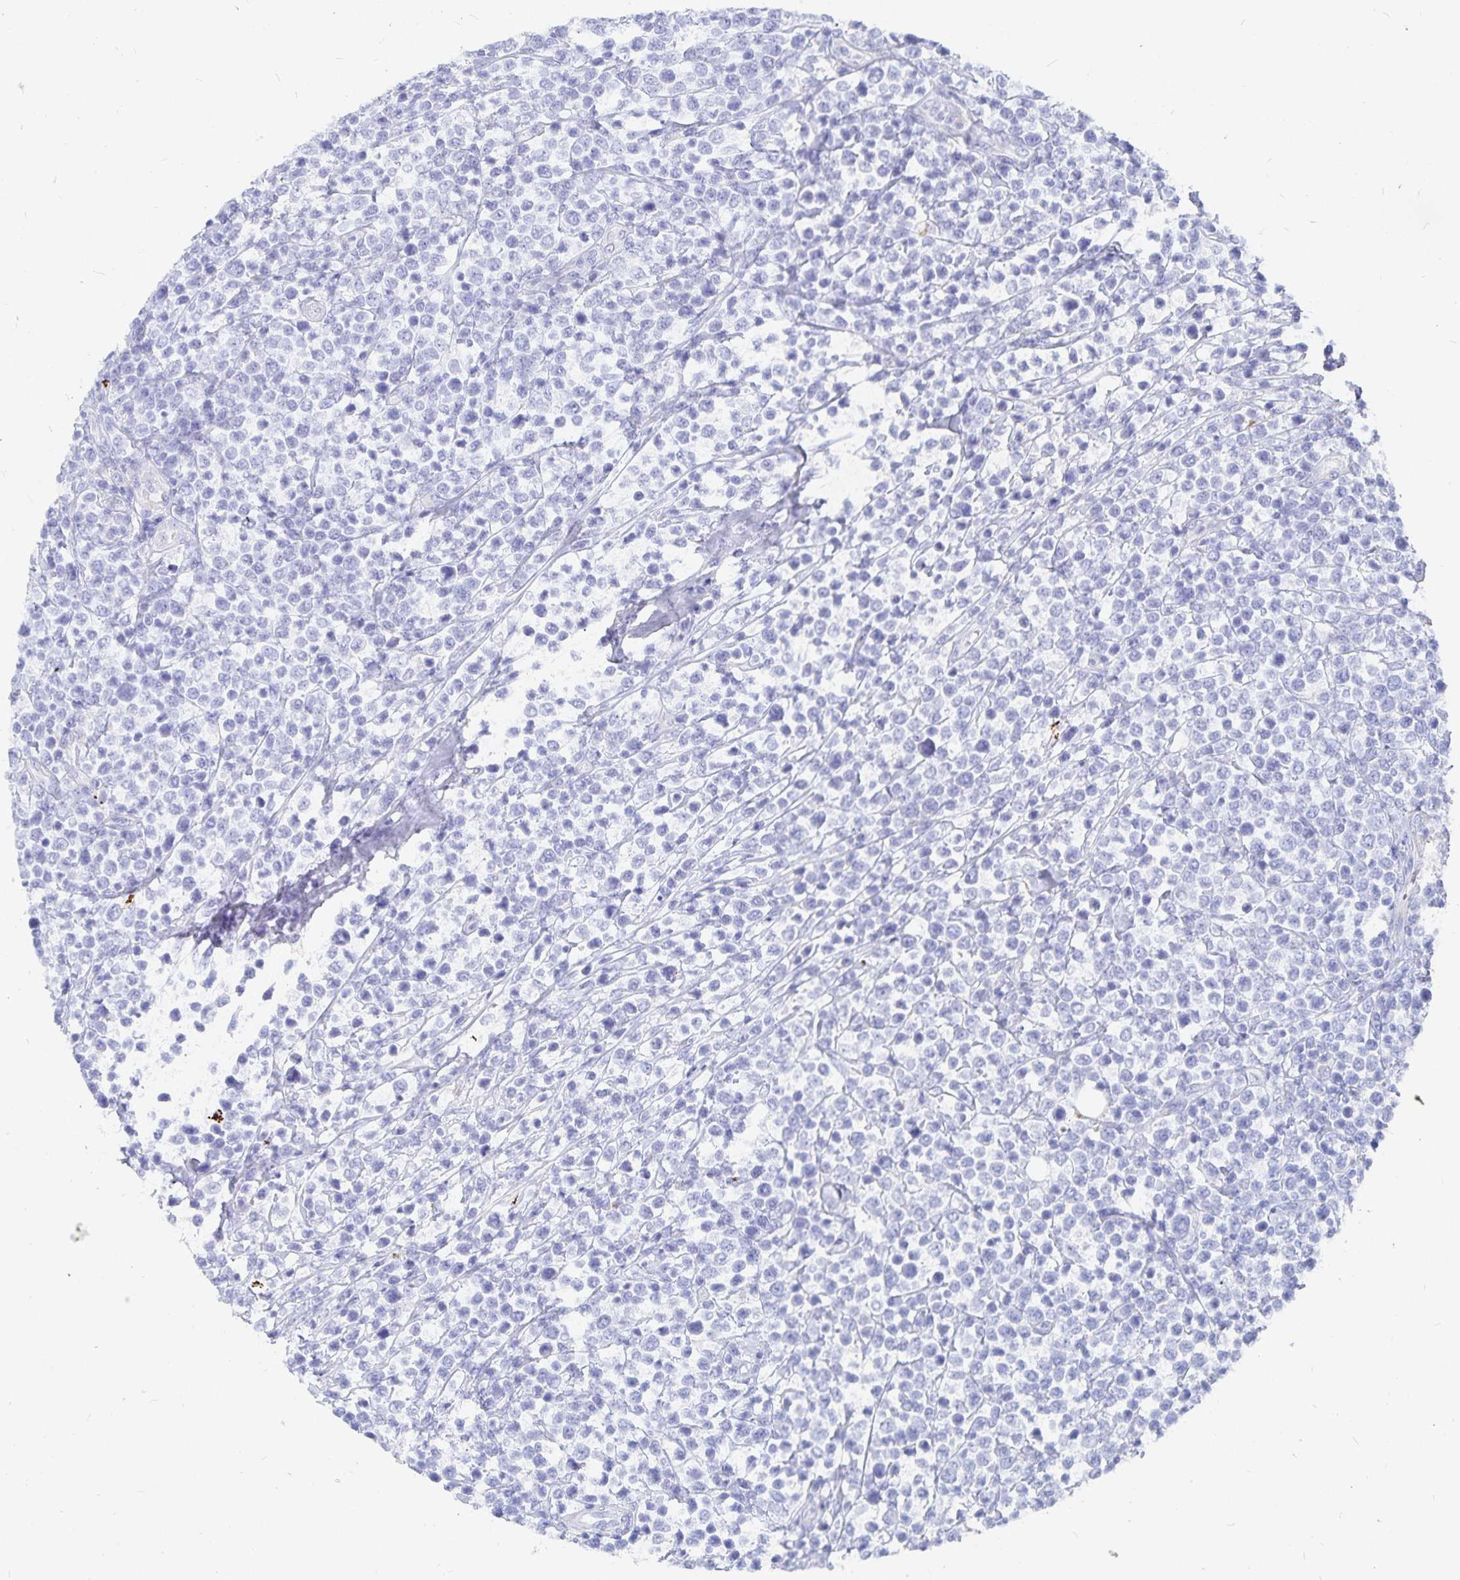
{"staining": {"intensity": "negative", "quantity": "none", "location": "none"}, "tissue": "lymphoma", "cell_type": "Tumor cells", "image_type": "cancer", "snomed": [{"axis": "morphology", "description": "Malignant lymphoma, non-Hodgkin's type, High grade"}, {"axis": "topography", "description": "Soft tissue"}], "caption": "Immunohistochemistry histopathology image of human high-grade malignant lymphoma, non-Hodgkin's type stained for a protein (brown), which reveals no staining in tumor cells.", "gene": "INSL5", "patient": {"sex": "female", "age": 56}}